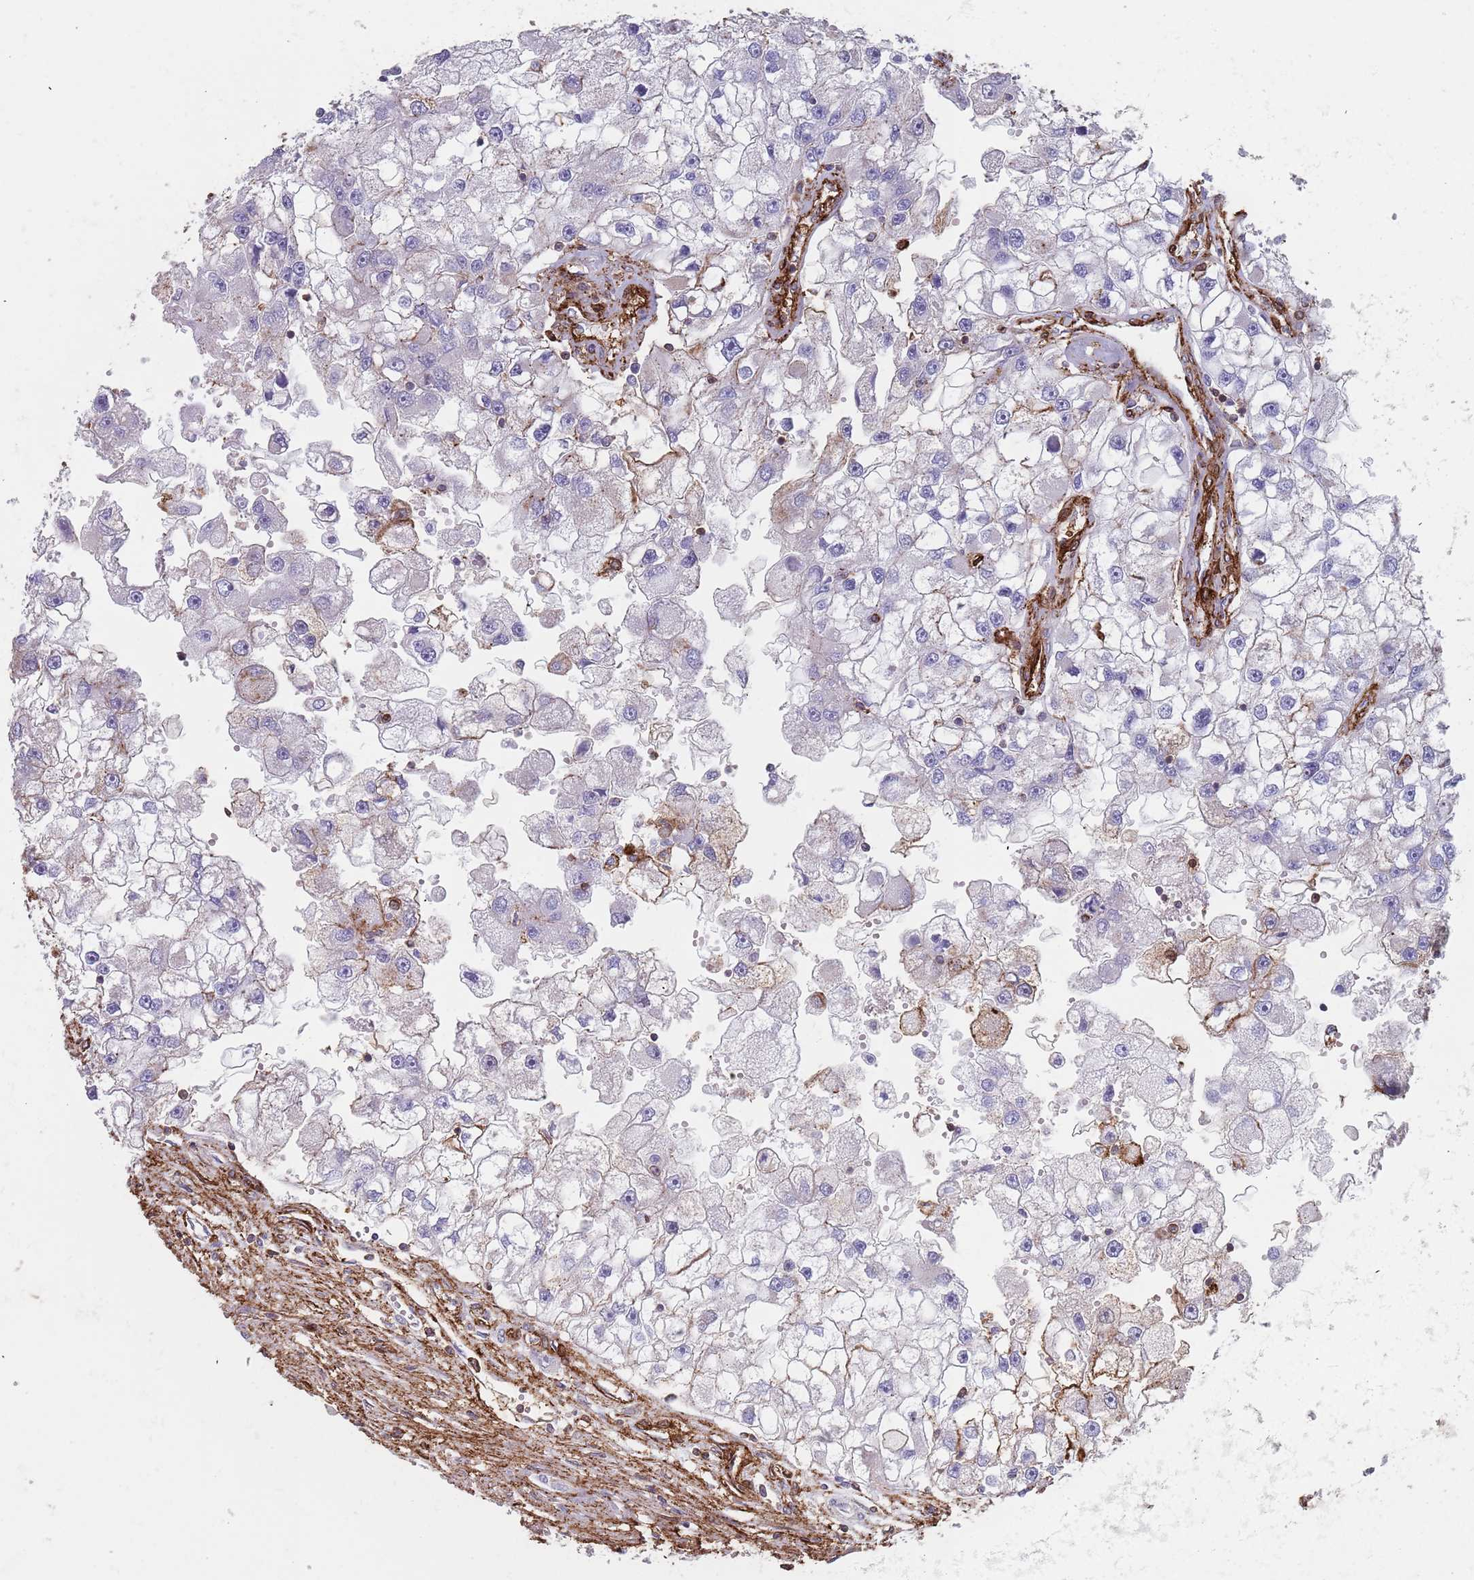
{"staining": {"intensity": "negative", "quantity": "none", "location": "none"}, "tissue": "renal cancer", "cell_type": "Tumor cells", "image_type": "cancer", "snomed": [{"axis": "morphology", "description": "Adenocarcinoma, NOS"}, {"axis": "topography", "description": "Kidney"}], "caption": "DAB (3,3'-diaminobenzidine) immunohistochemical staining of human renal cancer reveals no significant positivity in tumor cells.", "gene": "RNF144A", "patient": {"sex": "male", "age": 63}}